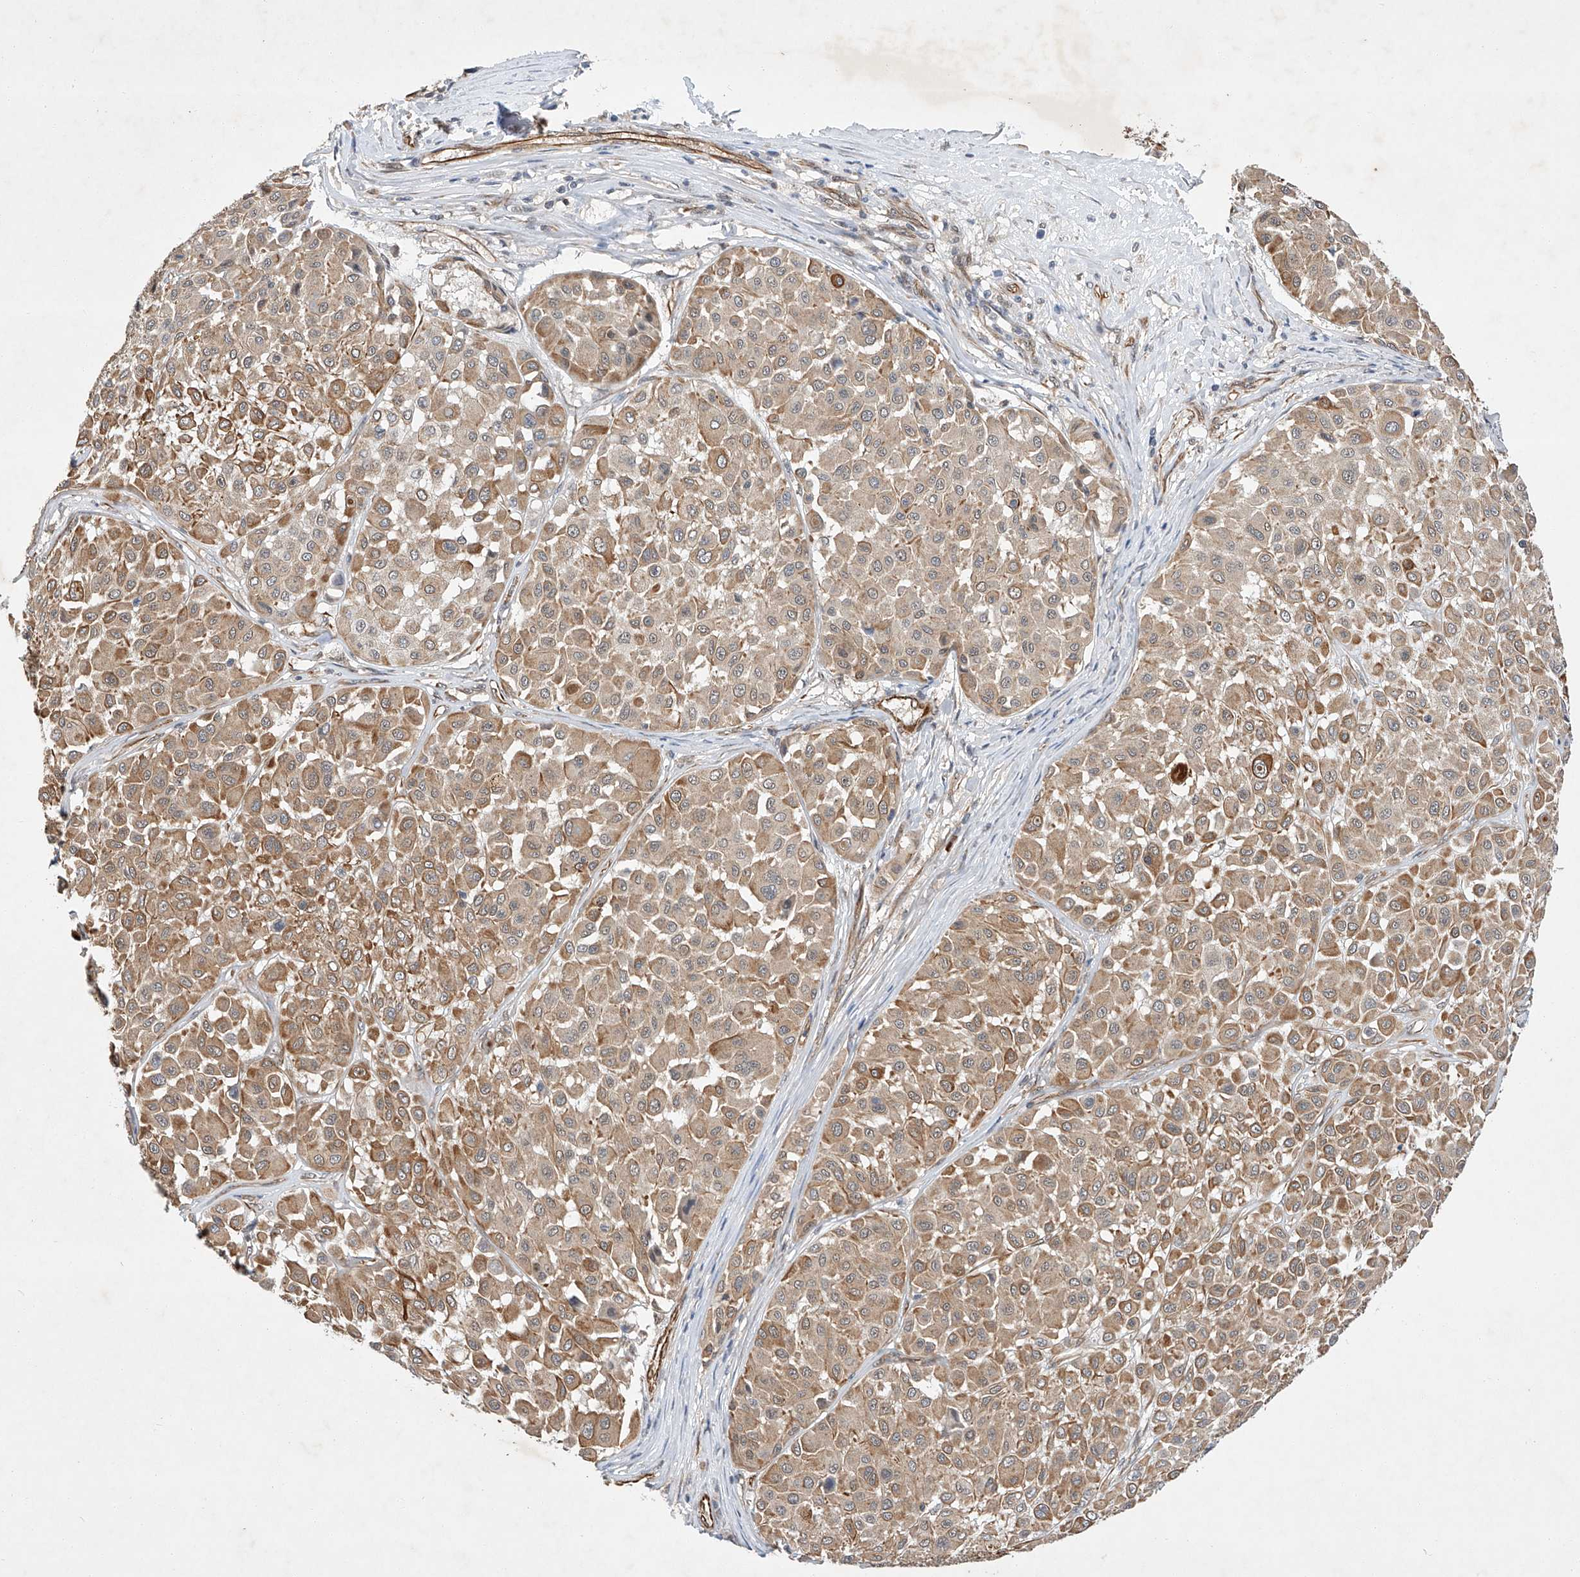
{"staining": {"intensity": "moderate", "quantity": ">75%", "location": "cytoplasmic/membranous"}, "tissue": "melanoma", "cell_type": "Tumor cells", "image_type": "cancer", "snomed": [{"axis": "morphology", "description": "Malignant melanoma, Metastatic site"}, {"axis": "topography", "description": "Soft tissue"}], "caption": "The histopathology image displays immunohistochemical staining of melanoma. There is moderate cytoplasmic/membranous staining is present in about >75% of tumor cells.", "gene": "AMD1", "patient": {"sex": "male", "age": 41}}